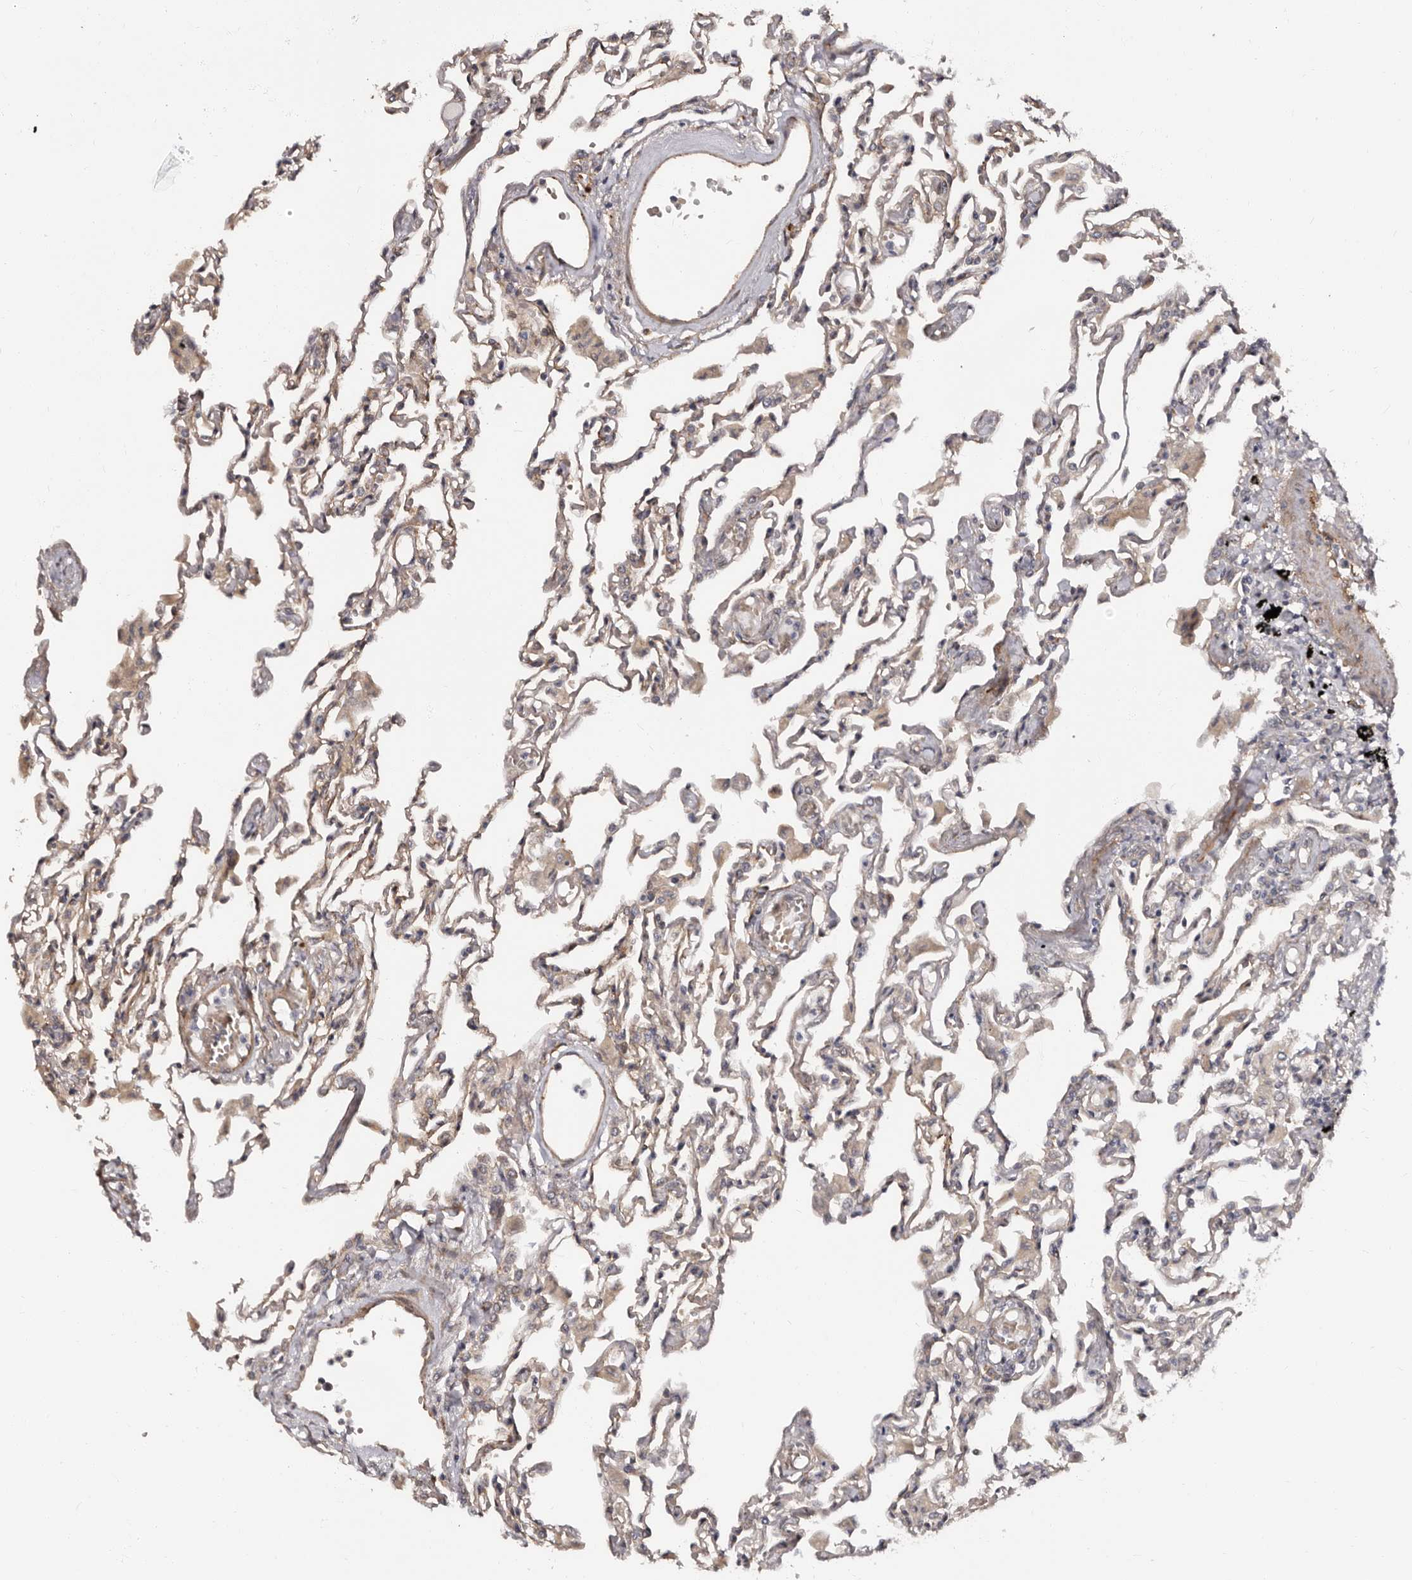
{"staining": {"intensity": "weak", "quantity": "25%-75%", "location": "cytoplasmic/membranous"}, "tissue": "lung", "cell_type": "Alveolar cells", "image_type": "normal", "snomed": [{"axis": "morphology", "description": "Normal tissue, NOS"}, {"axis": "topography", "description": "Bronchus"}, {"axis": "topography", "description": "Lung"}], "caption": "Approximately 25%-75% of alveolar cells in unremarkable lung exhibit weak cytoplasmic/membranous protein positivity as visualized by brown immunohistochemical staining.", "gene": "TBC1D22B", "patient": {"sex": "female", "age": 49}}